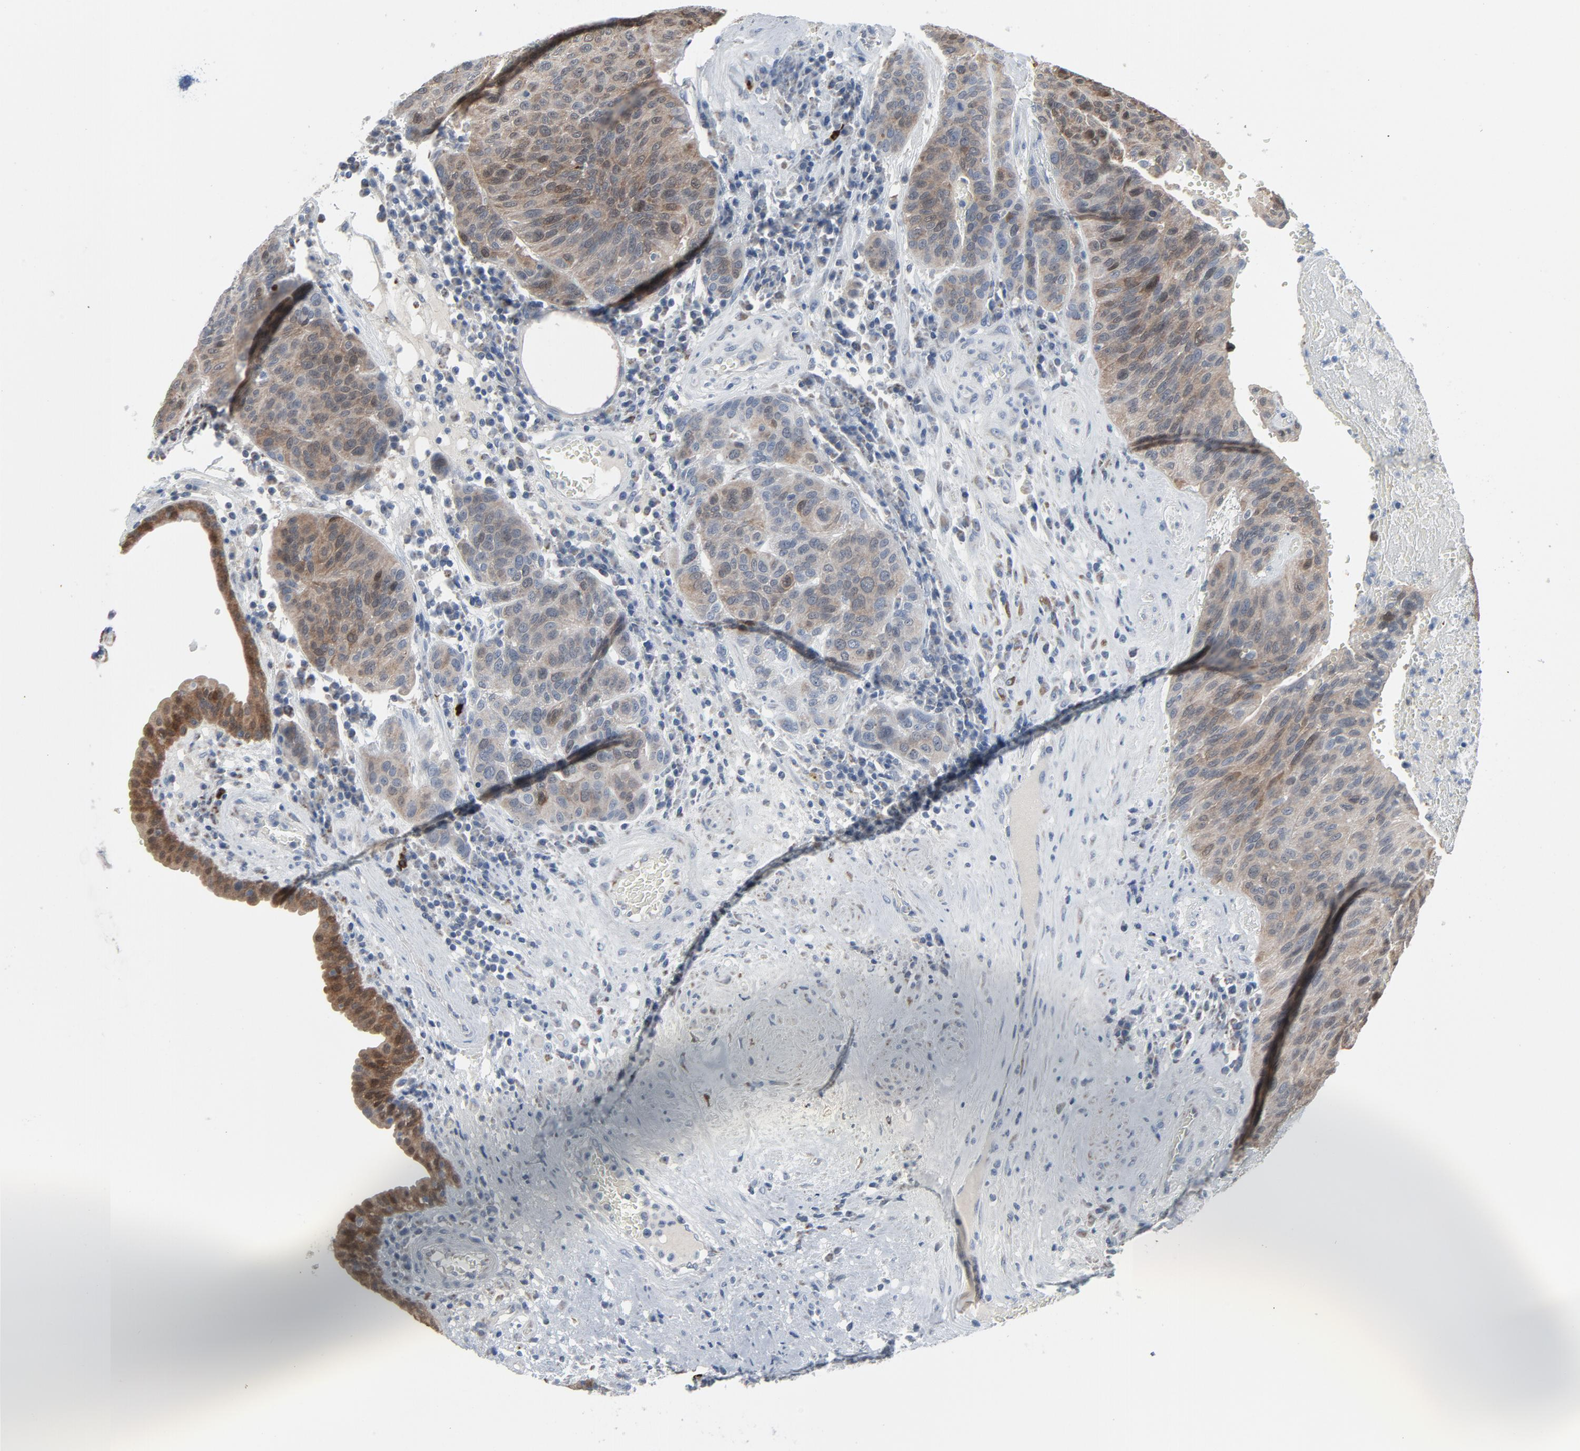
{"staining": {"intensity": "weak", "quantity": "<25%", "location": "cytoplasmic/membranous"}, "tissue": "urothelial cancer", "cell_type": "Tumor cells", "image_type": "cancer", "snomed": [{"axis": "morphology", "description": "Urothelial carcinoma, High grade"}, {"axis": "topography", "description": "Urinary bladder"}], "caption": "The photomicrograph reveals no significant staining in tumor cells of urothelial cancer. (DAB (3,3'-diaminobenzidine) immunohistochemistry visualized using brightfield microscopy, high magnification).", "gene": "GPX2", "patient": {"sex": "male", "age": 66}}